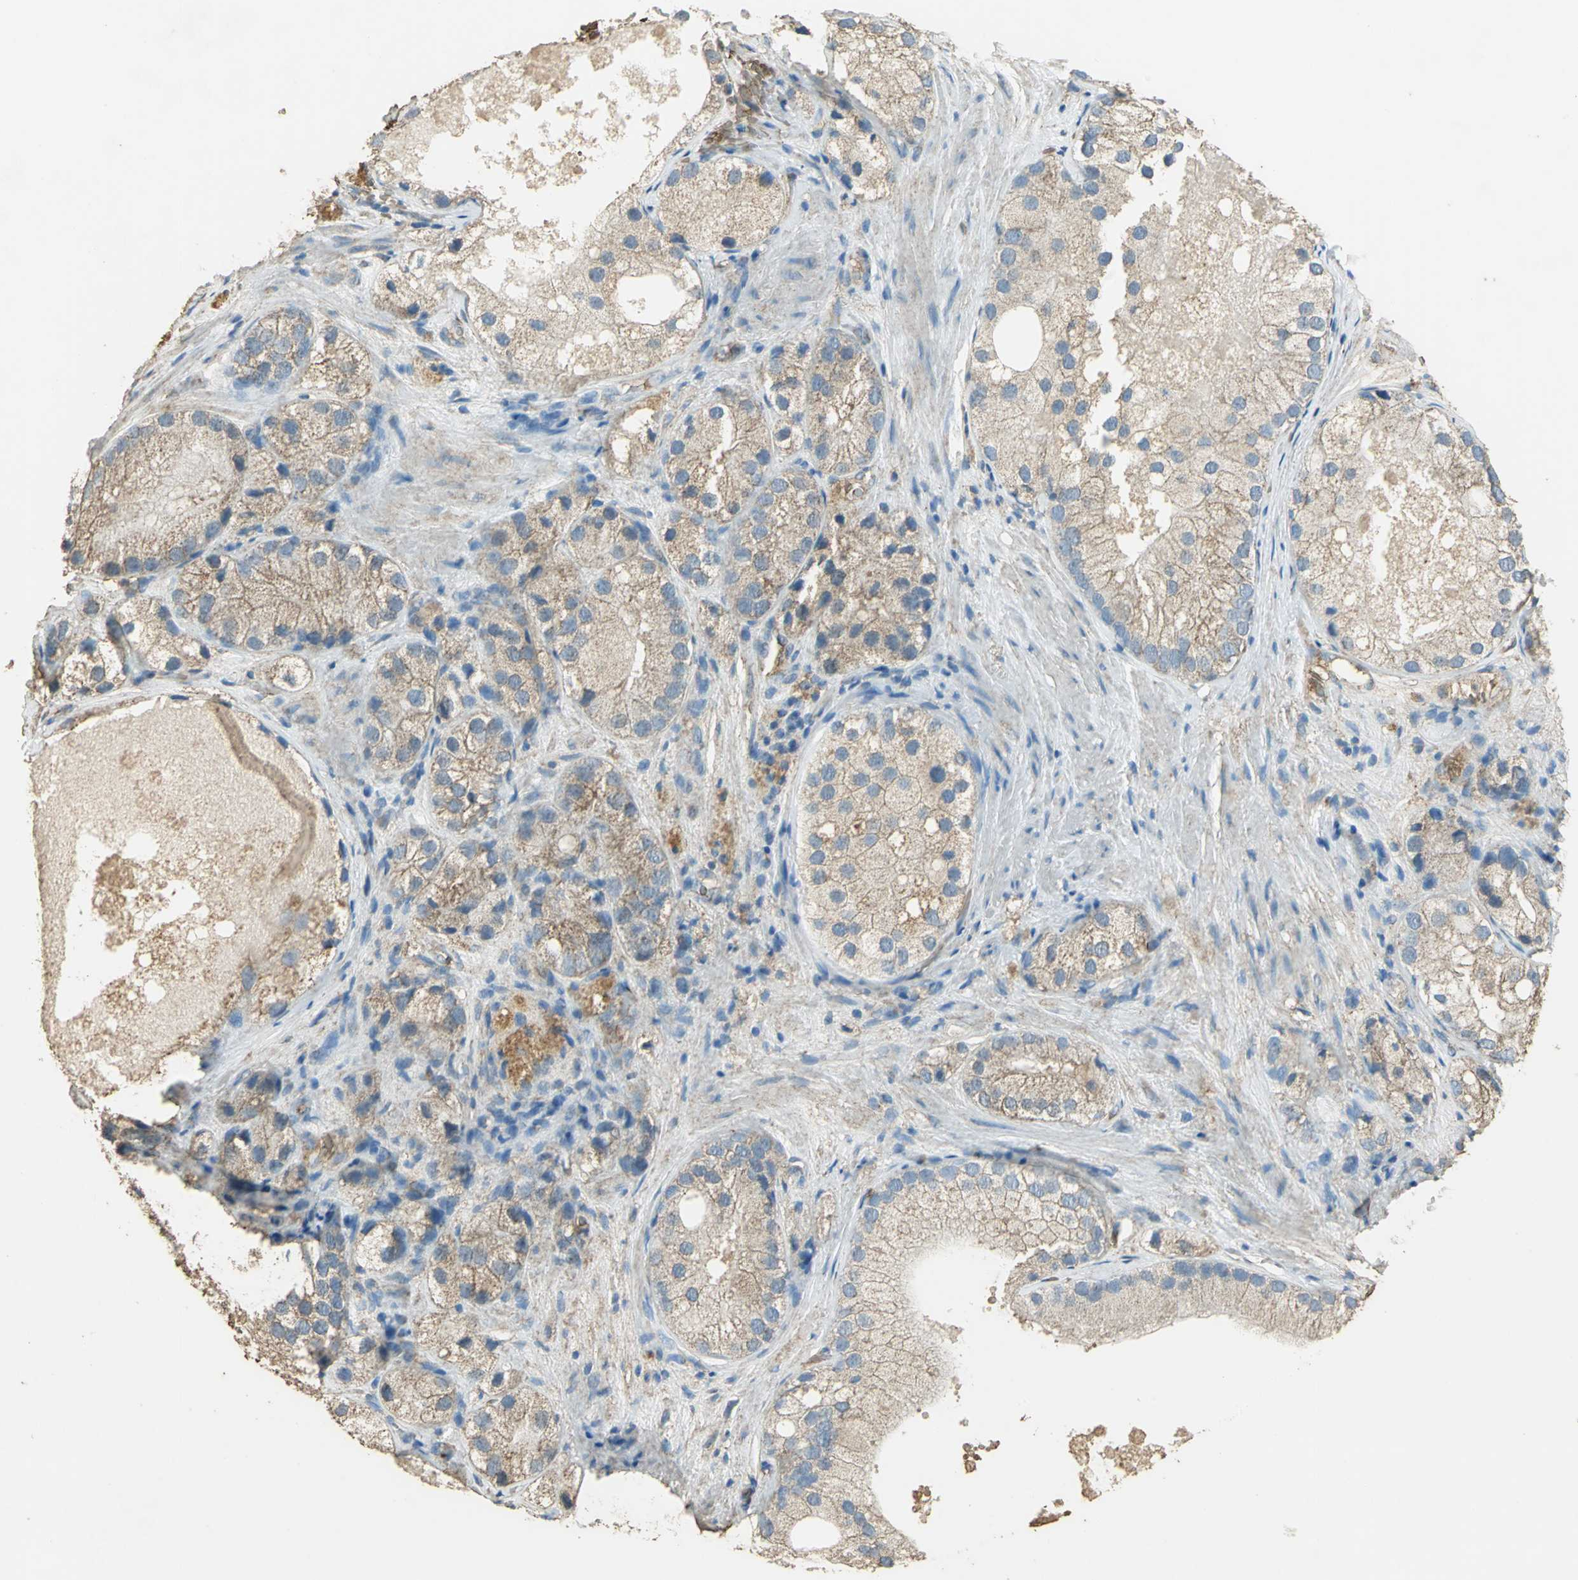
{"staining": {"intensity": "weak", "quantity": ">75%", "location": "cytoplasmic/membranous"}, "tissue": "prostate cancer", "cell_type": "Tumor cells", "image_type": "cancer", "snomed": [{"axis": "morphology", "description": "Adenocarcinoma, Low grade"}, {"axis": "topography", "description": "Prostate"}], "caption": "Weak cytoplasmic/membranous staining is appreciated in approximately >75% of tumor cells in prostate low-grade adenocarcinoma. (DAB (3,3'-diaminobenzidine) = brown stain, brightfield microscopy at high magnification).", "gene": "TRAPPC2", "patient": {"sex": "male", "age": 69}}